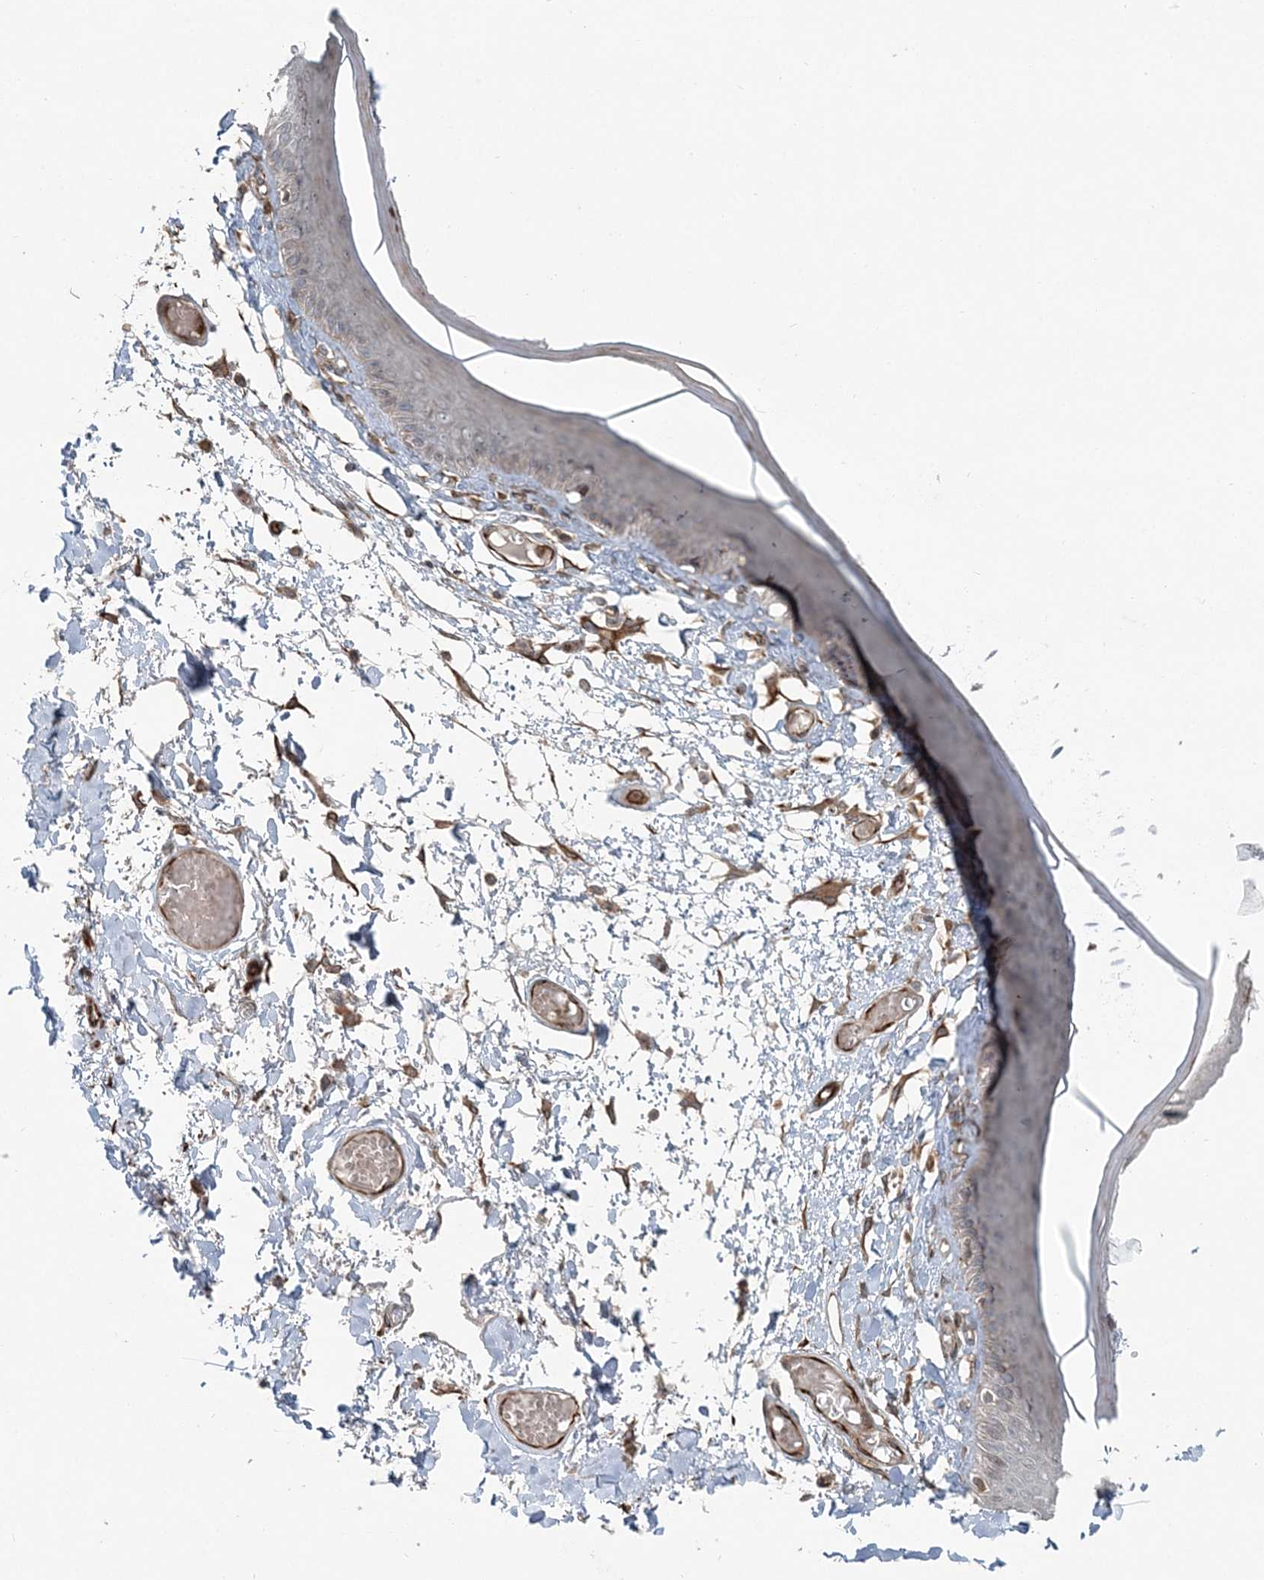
{"staining": {"intensity": "weak", "quantity": "<25%", "location": "cytoplasmic/membranous"}, "tissue": "skin", "cell_type": "Epidermal cells", "image_type": "normal", "snomed": [{"axis": "morphology", "description": "Normal tissue, NOS"}, {"axis": "topography", "description": "Vulva"}], "caption": "Image shows no significant protein staining in epidermal cells of benign skin.", "gene": "FBXL17", "patient": {"sex": "female", "age": 73}}